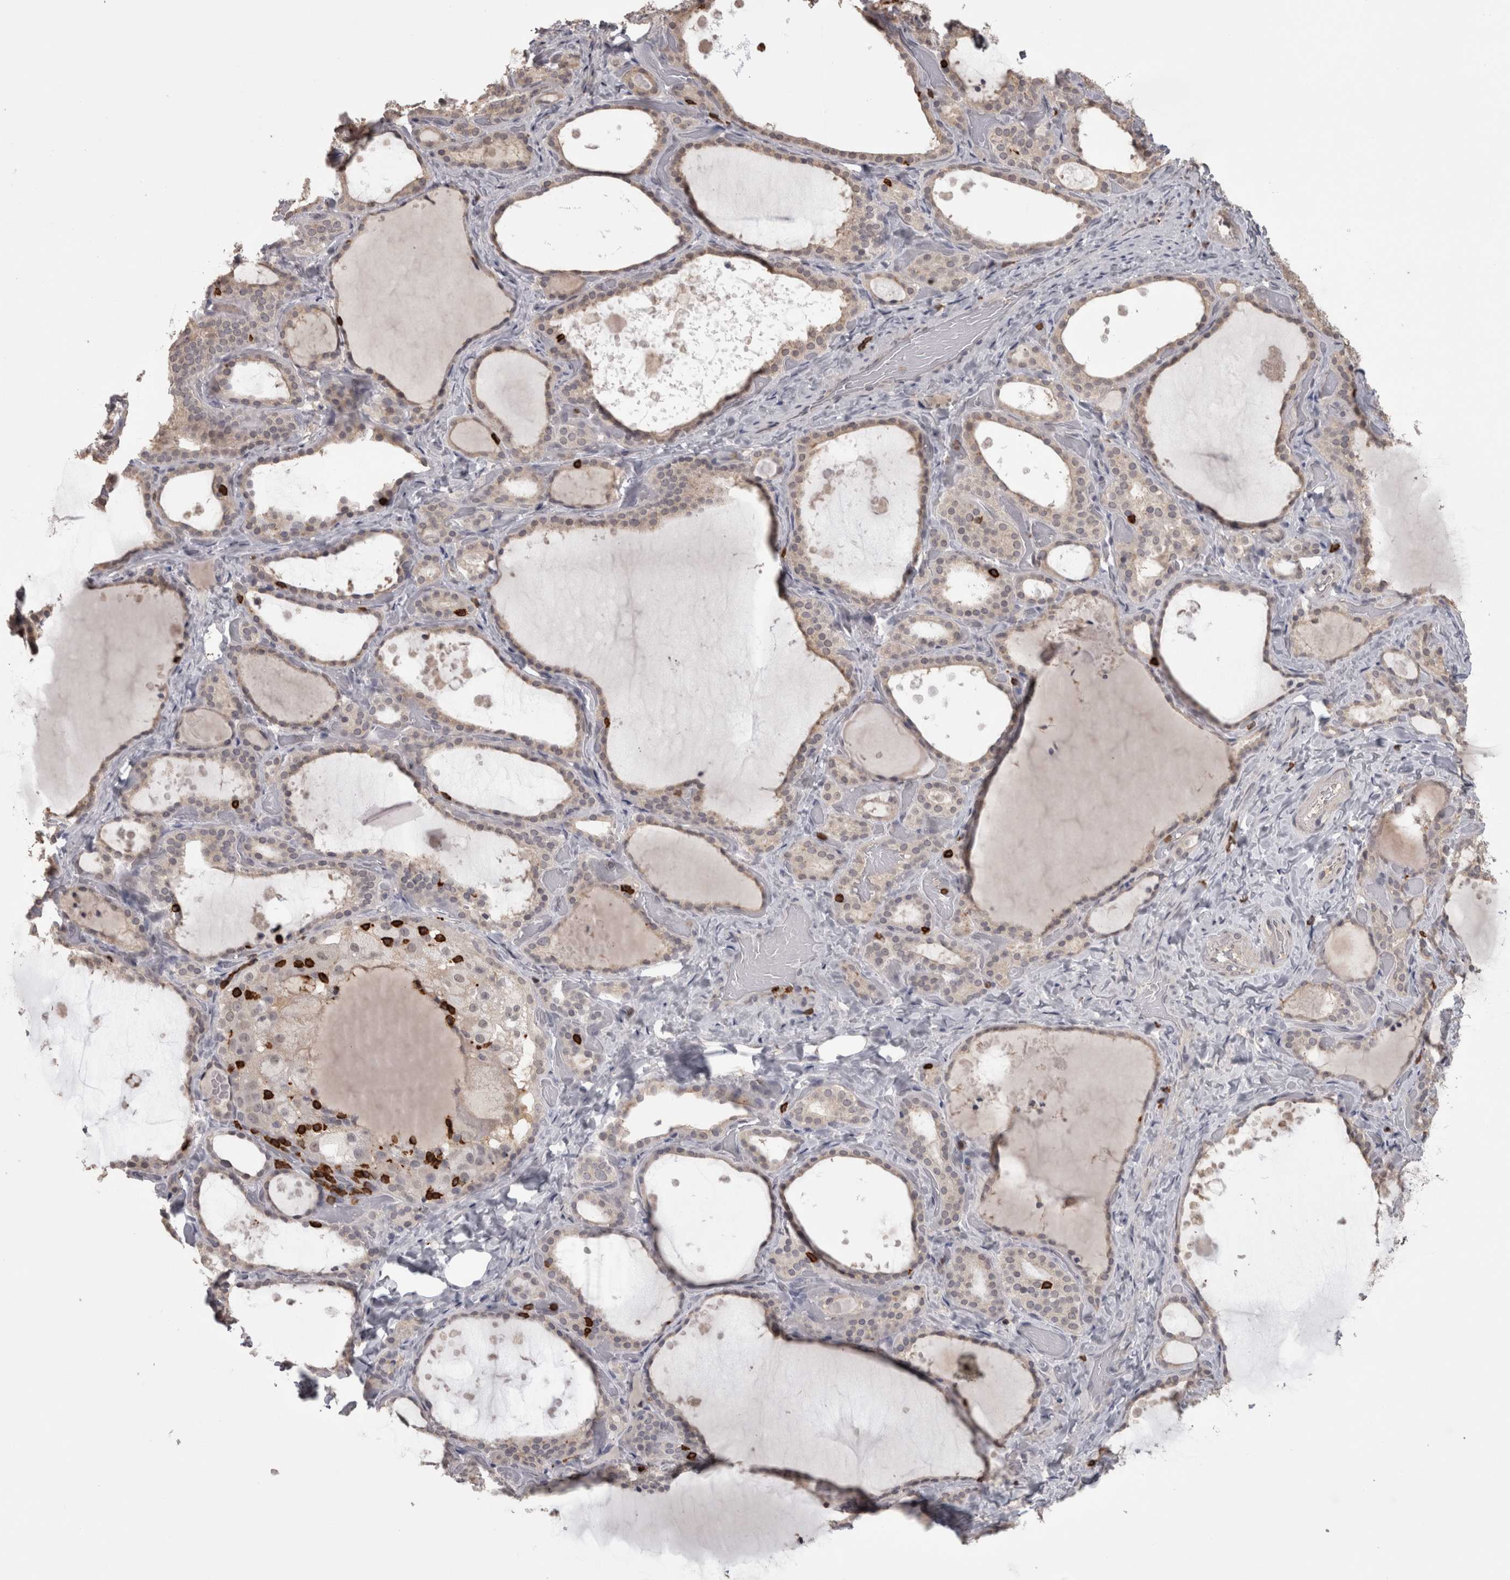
{"staining": {"intensity": "weak", "quantity": "<25%", "location": "cytoplasmic/membranous"}, "tissue": "thyroid gland", "cell_type": "Glandular cells", "image_type": "normal", "snomed": [{"axis": "morphology", "description": "Normal tissue, NOS"}, {"axis": "topography", "description": "Thyroid gland"}], "caption": "The image shows no significant staining in glandular cells of thyroid gland. (DAB immunohistochemistry (IHC) visualized using brightfield microscopy, high magnification).", "gene": "SKAP1", "patient": {"sex": "female", "age": 44}}